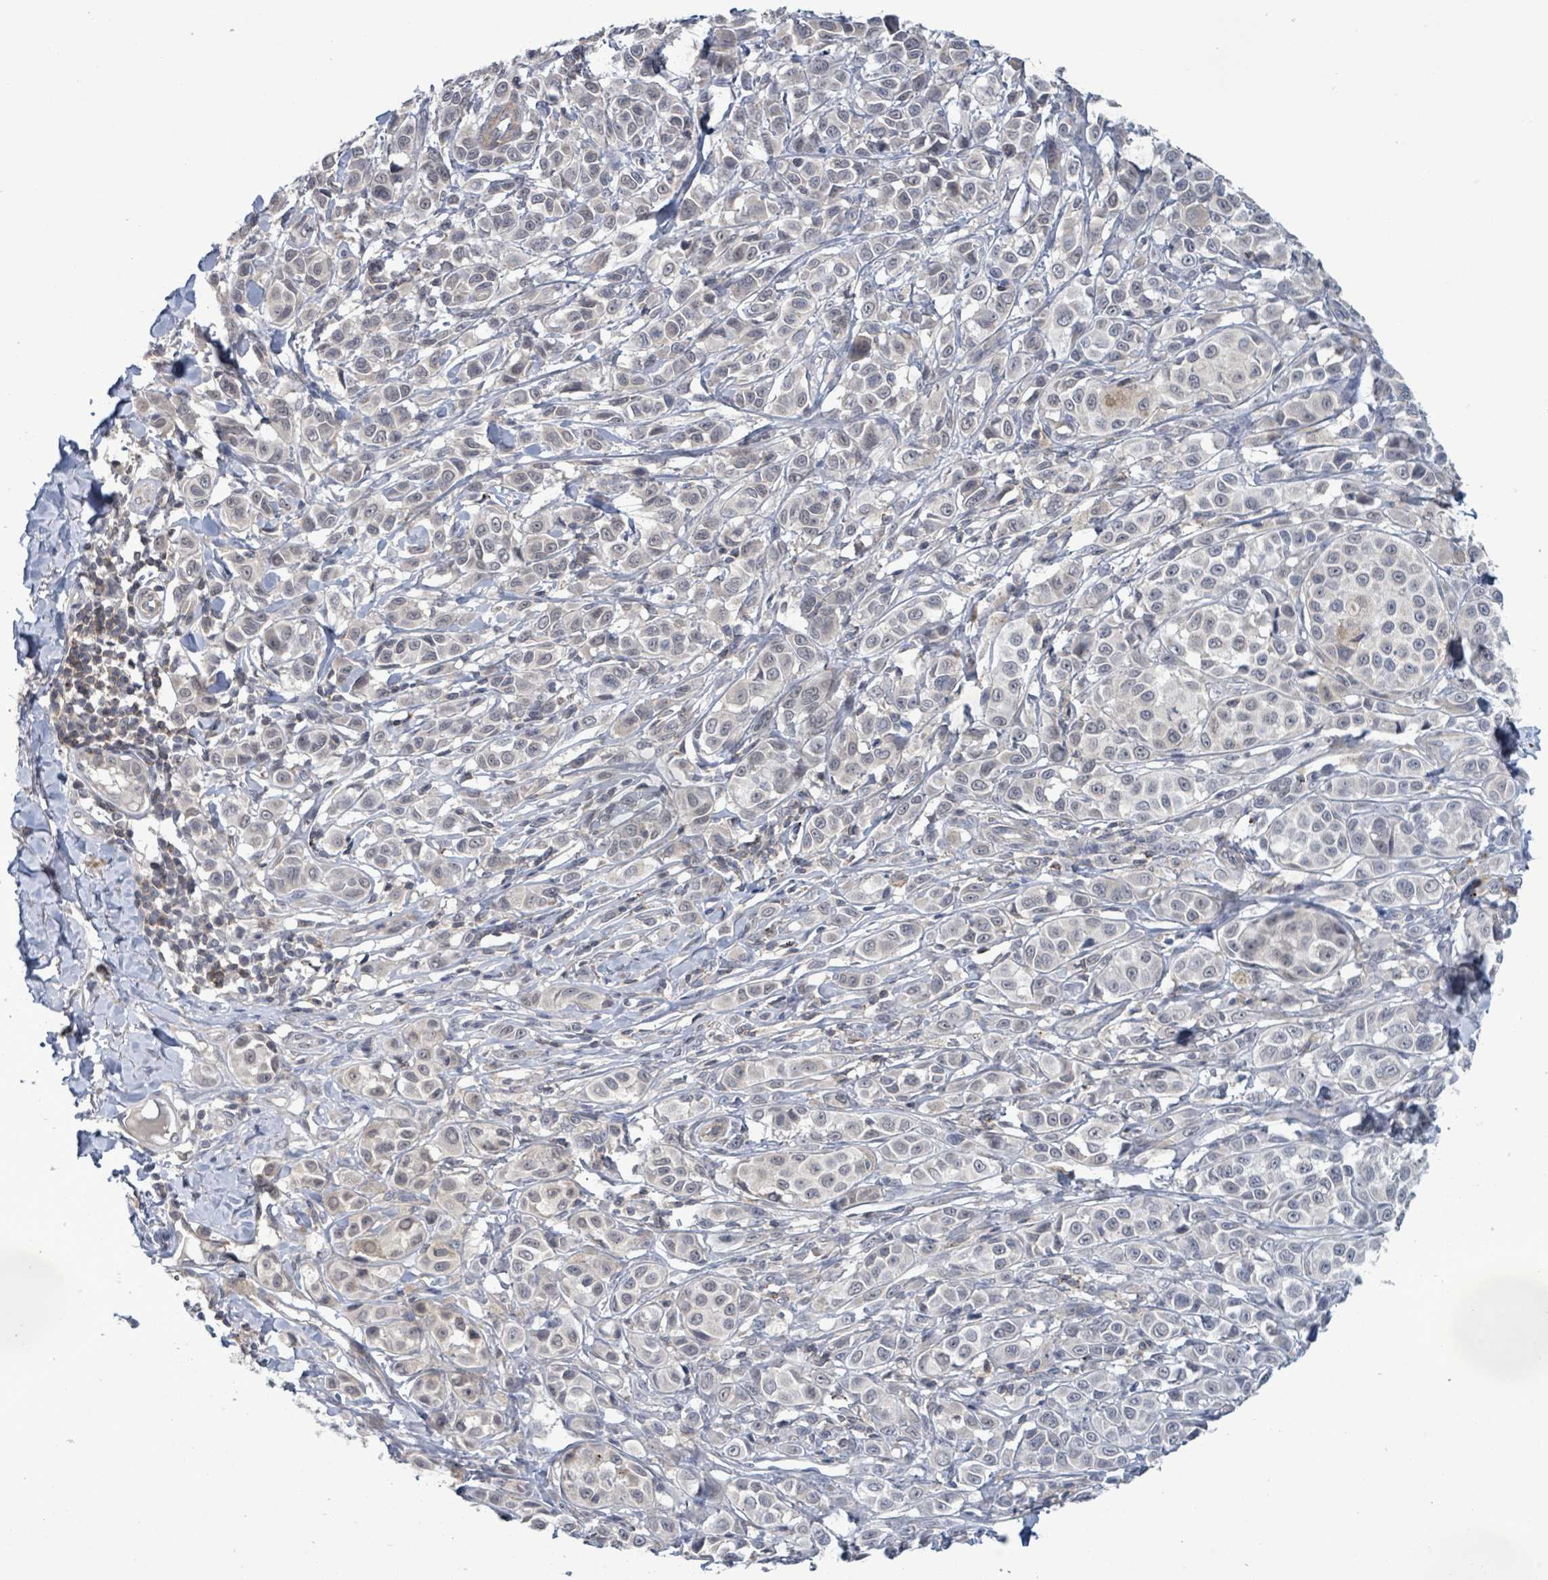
{"staining": {"intensity": "negative", "quantity": "none", "location": "none"}, "tissue": "melanoma", "cell_type": "Tumor cells", "image_type": "cancer", "snomed": [{"axis": "morphology", "description": "Malignant melanoma, NOS"}, {"axis": "topography", "description": "Skin"}], "caption": "Malignant melanoma was stained to show a protein in brown. There is no significant expression in tumor cells.", "gene": "AMMECR1", "patient": {"sex": "male", "age": 39}}